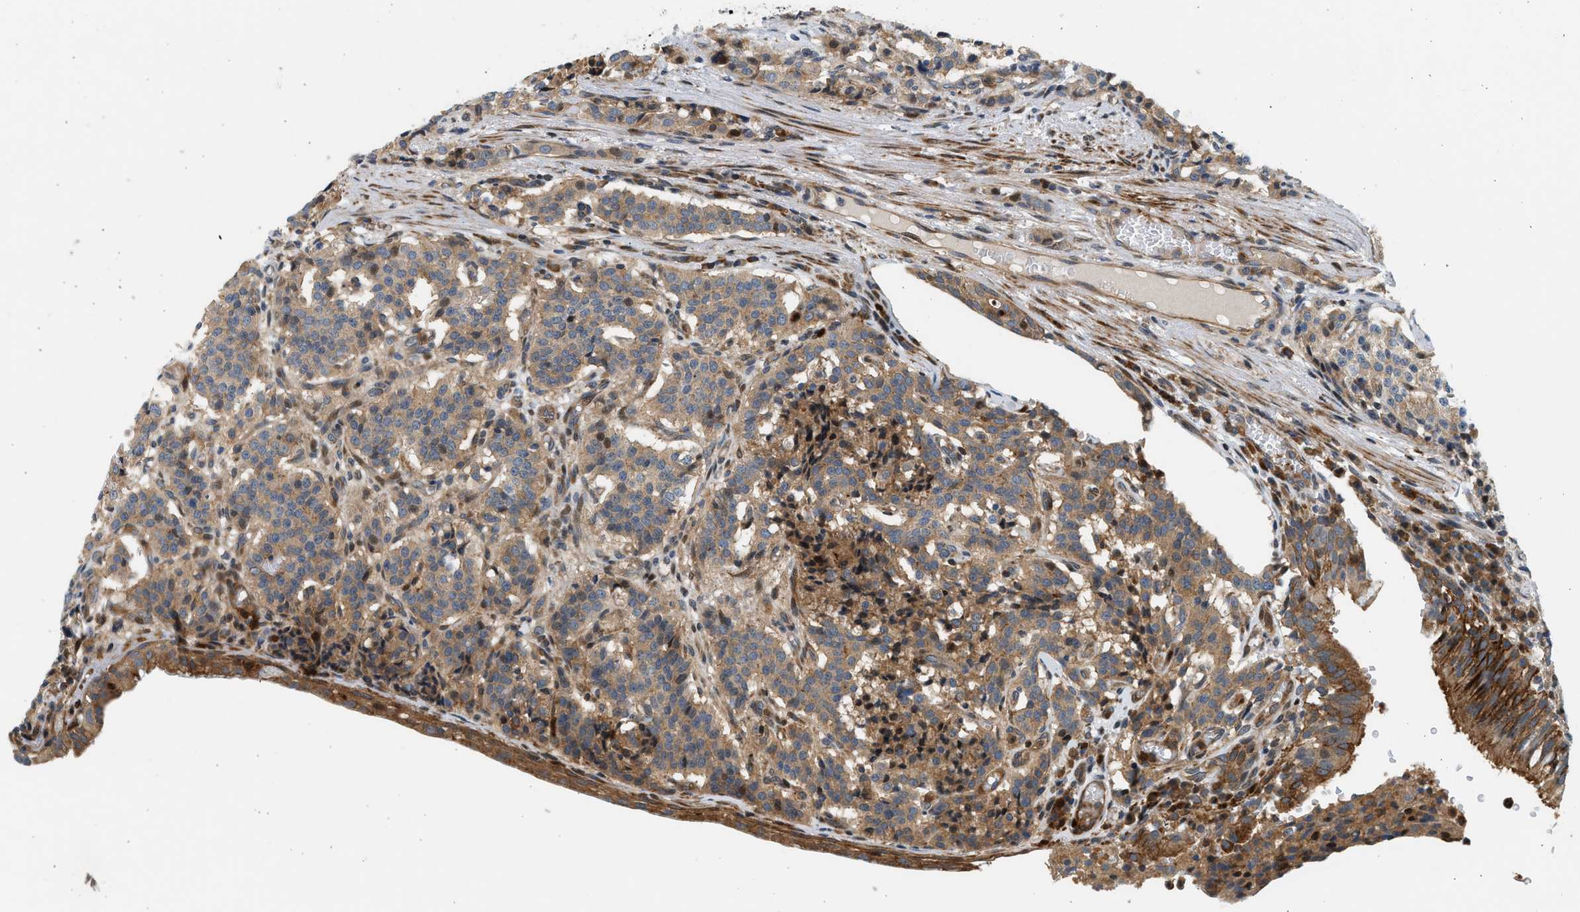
{"staining": {"intensity": "moderate", "quantity": ">75%", "location": "cytoplasmic/membranous"}, "tissue": "carcinoid", "cell_type": "Tumor cells", "image_type": "cancer", "snomed": [{"axis": "morphology", "description": "Carcinoid, malignant, NOS"}, {"axis": "topography", "description": "Lung"}], "caption": "High-magnification brightfield microscopy of carcinoid (malignant) stained with DAB (brown) and counterstained with hematoxylin (blue). tumor cells exhibit moderate cytoplasmic/membranous expression is appreciated in about>75% of cells. The staining was performed using DAB (3,3'-diaminobenzidine) to visualize the protein expression in brown, while the nuclei were stained in blue with hematoxylin (Magnification: 20x).", "gene": "NRSN2", "patient": {"sex": "male", "age": 30}}